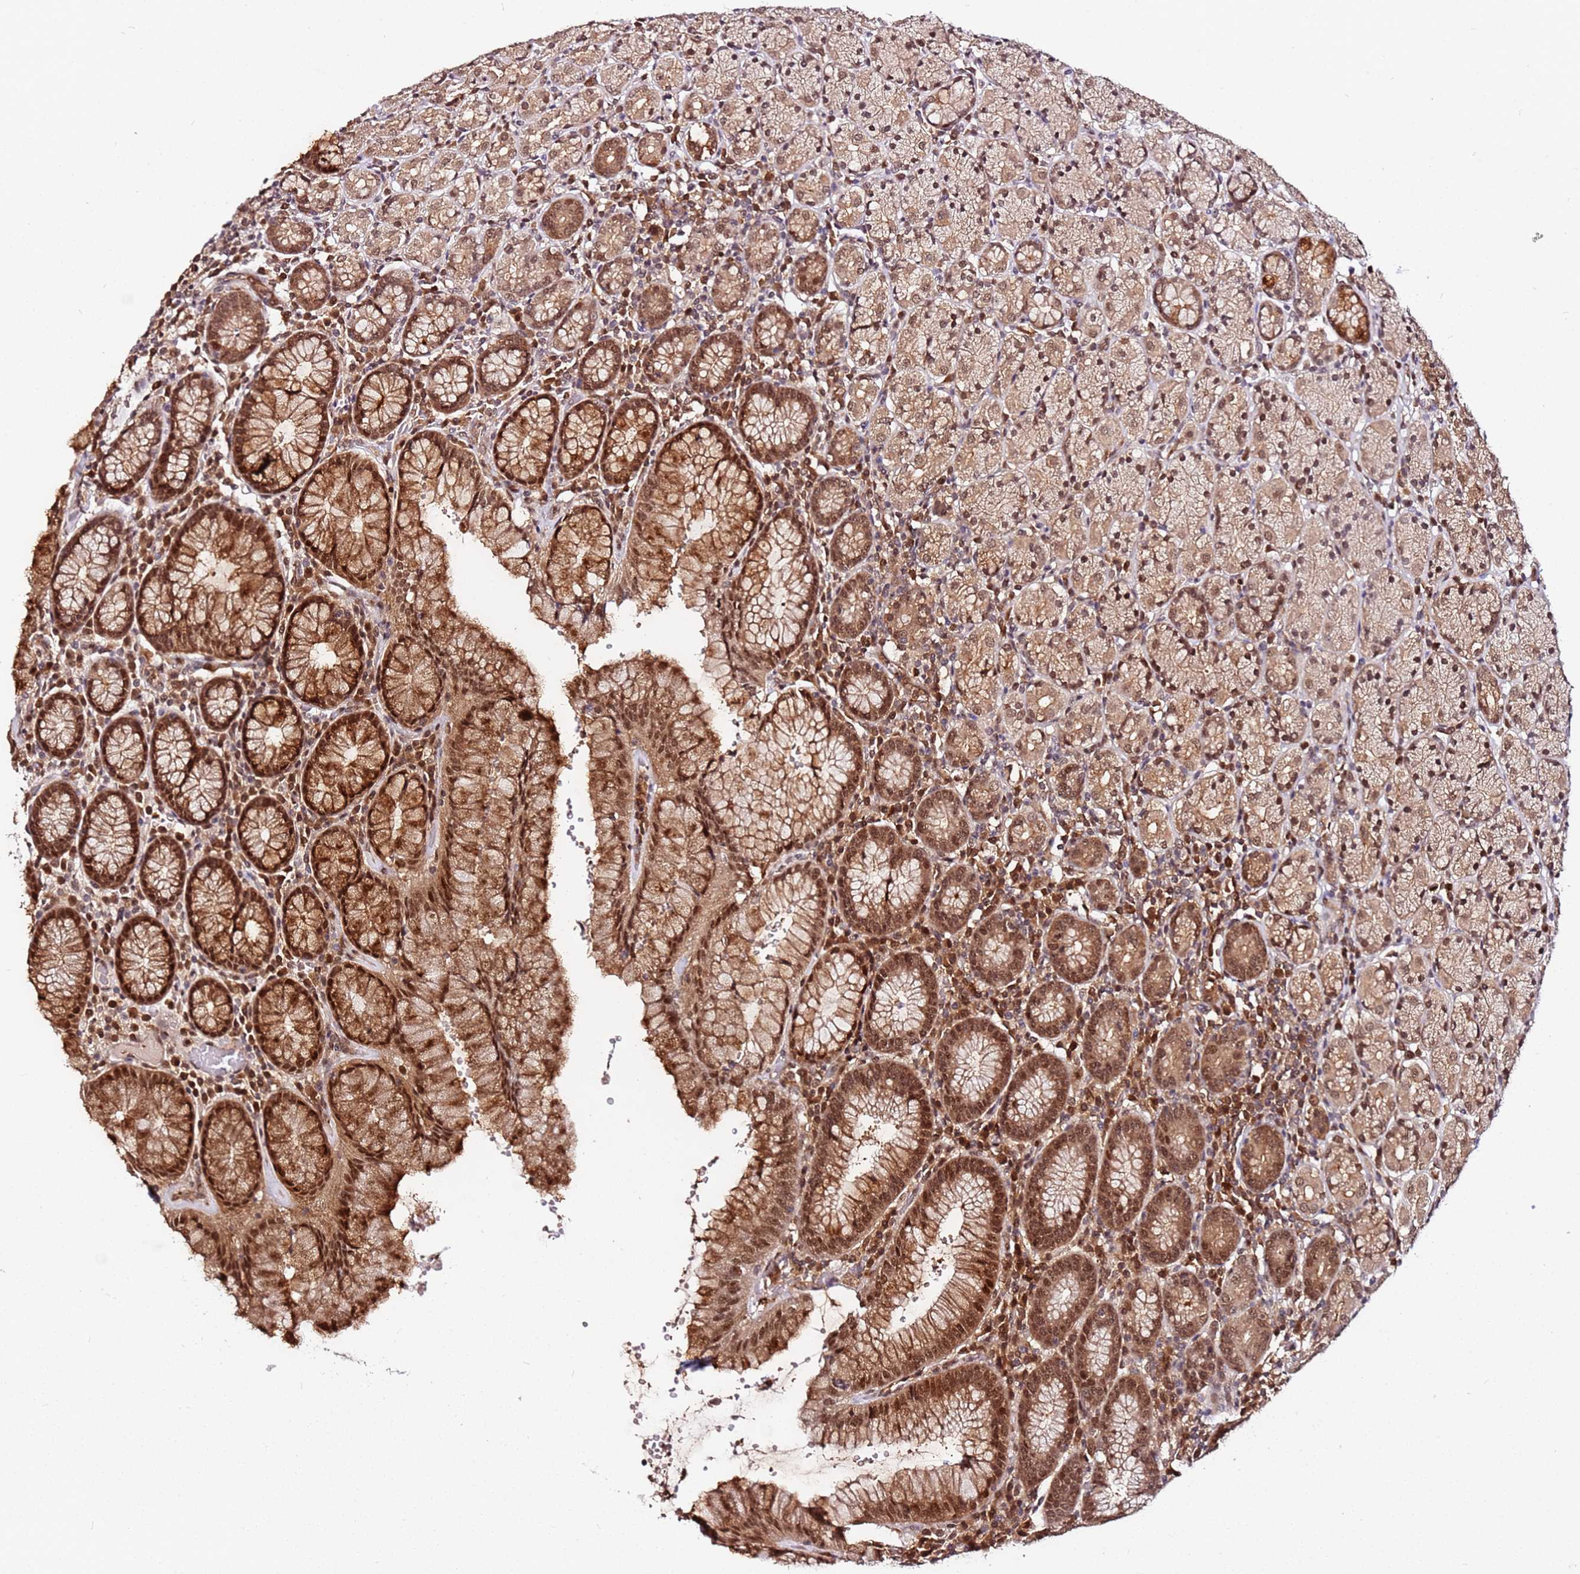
{"staining": {"intensity": "strong", "quantity": "25%-75%", "location": "cytoplasmic/membranous,nuclear"}, "tissue": "stomach", "cell_type": "Glandular cells", "image_type": "normal", "snomed": [{"axis": "morphology", "description": "Normal tissue, NOS"}, {"axis": "topography", "description": "Stomach, upper"}, {"axis": "topography", "description": "Stomach"}], "caption": "Human stomach stained for a protein (brown) shows strong cytoplasmic/membranous,nuclear positive expression in approximately 25%-75% of glandular cells.", "gene": "RGS18", "patient": {"sex": "male", "age": 62}}